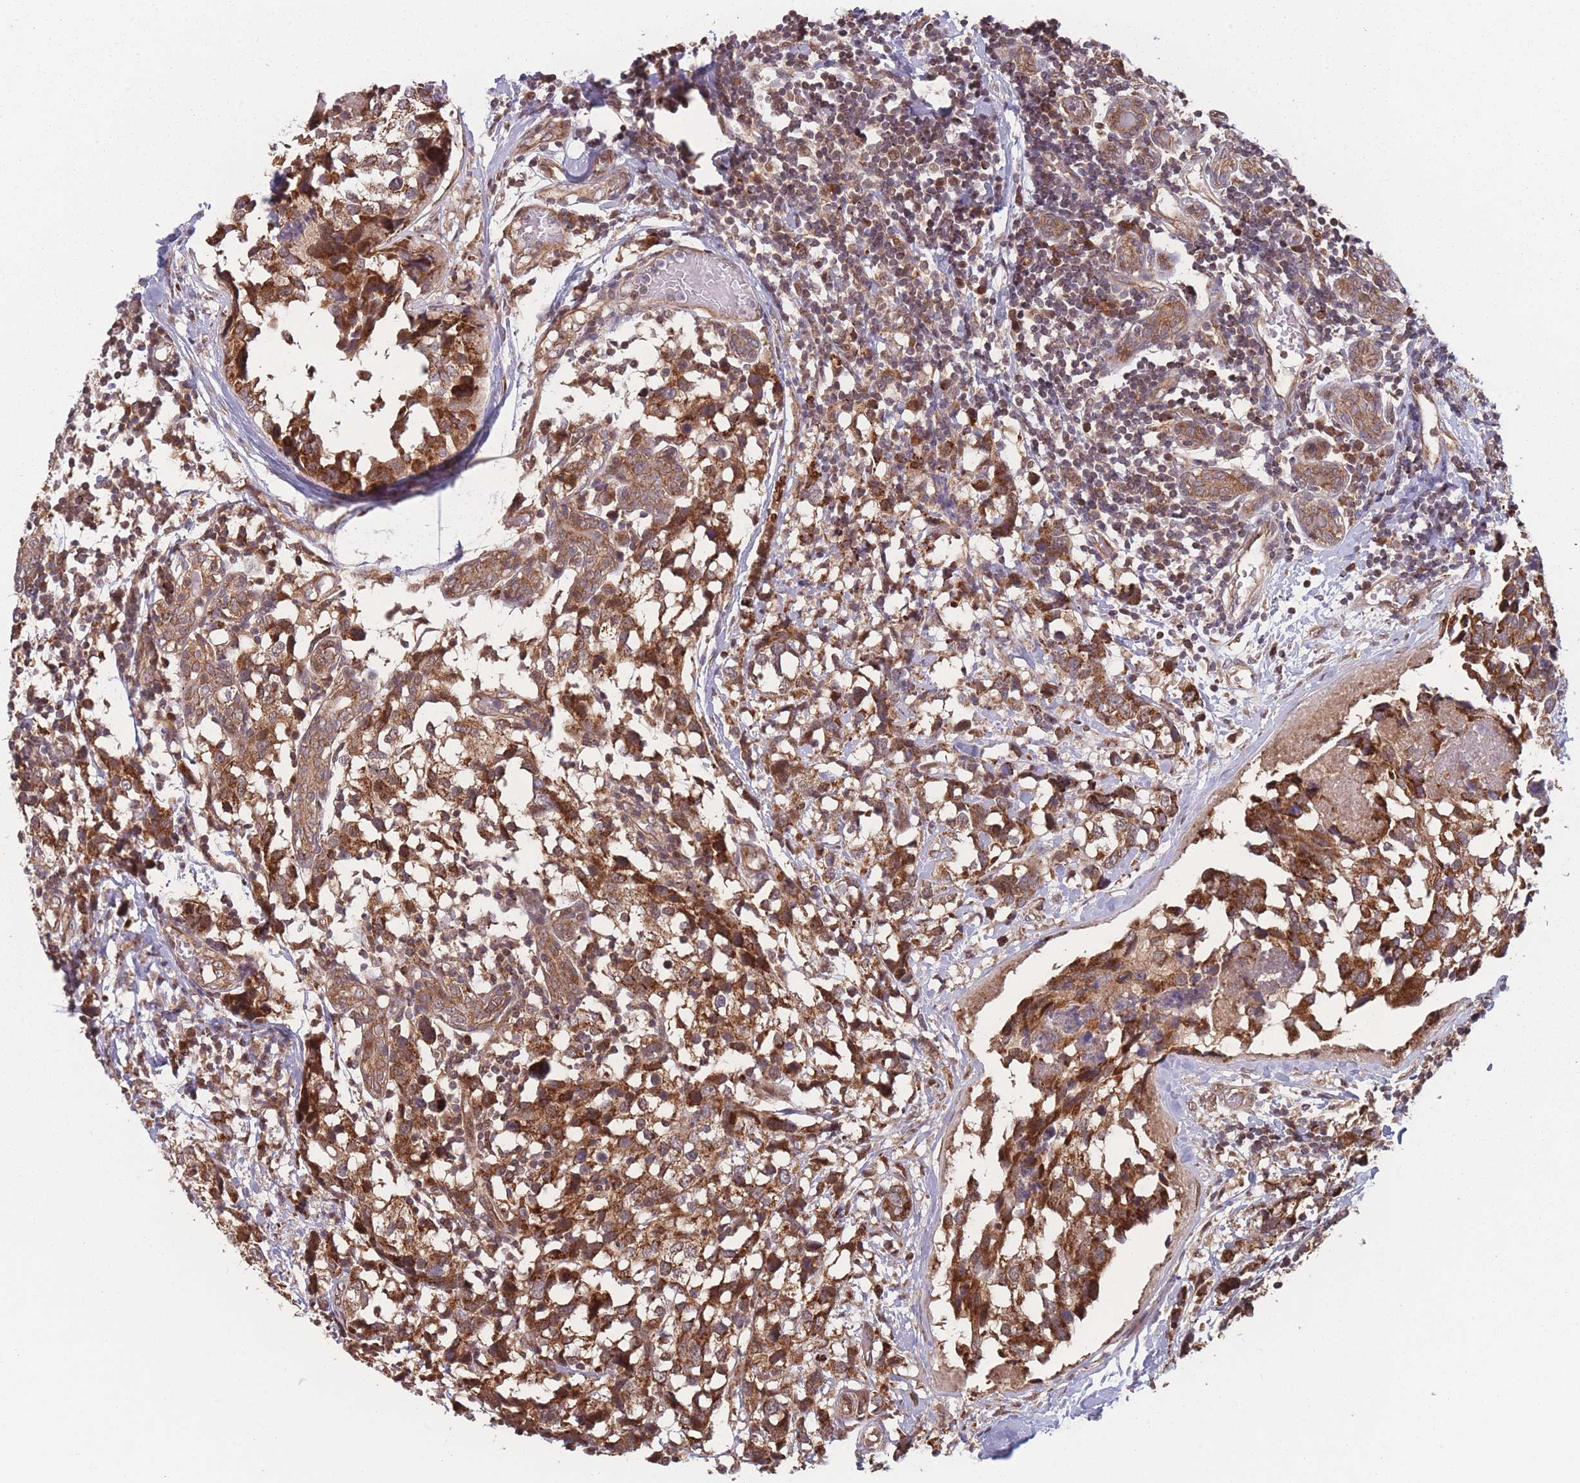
{"staining": {"intensity": "moderate", "quantity": ">75%", "location": "cytoplasmic/membranous"}, "tissue": "breast cancer", "cell_type": "Tumor cells", "image_type": "cancer", "snomed": [{"axis": "morphology", "description": "Lobular carcinoma"}, {"axis": "topography", "description": "Breast"}], "caption": "A high-resolution photomicrograph shows IHC staining of lobular carcinoma (breast), which shows moderate cytoplasmic/membranous staining in approximately >75% of tumor cells. Immunohistochemistry stains the protein in brown and the nuclei are stained blue.", "gene": "RPS18", "patient": {"sex": "female", "age": 59}}